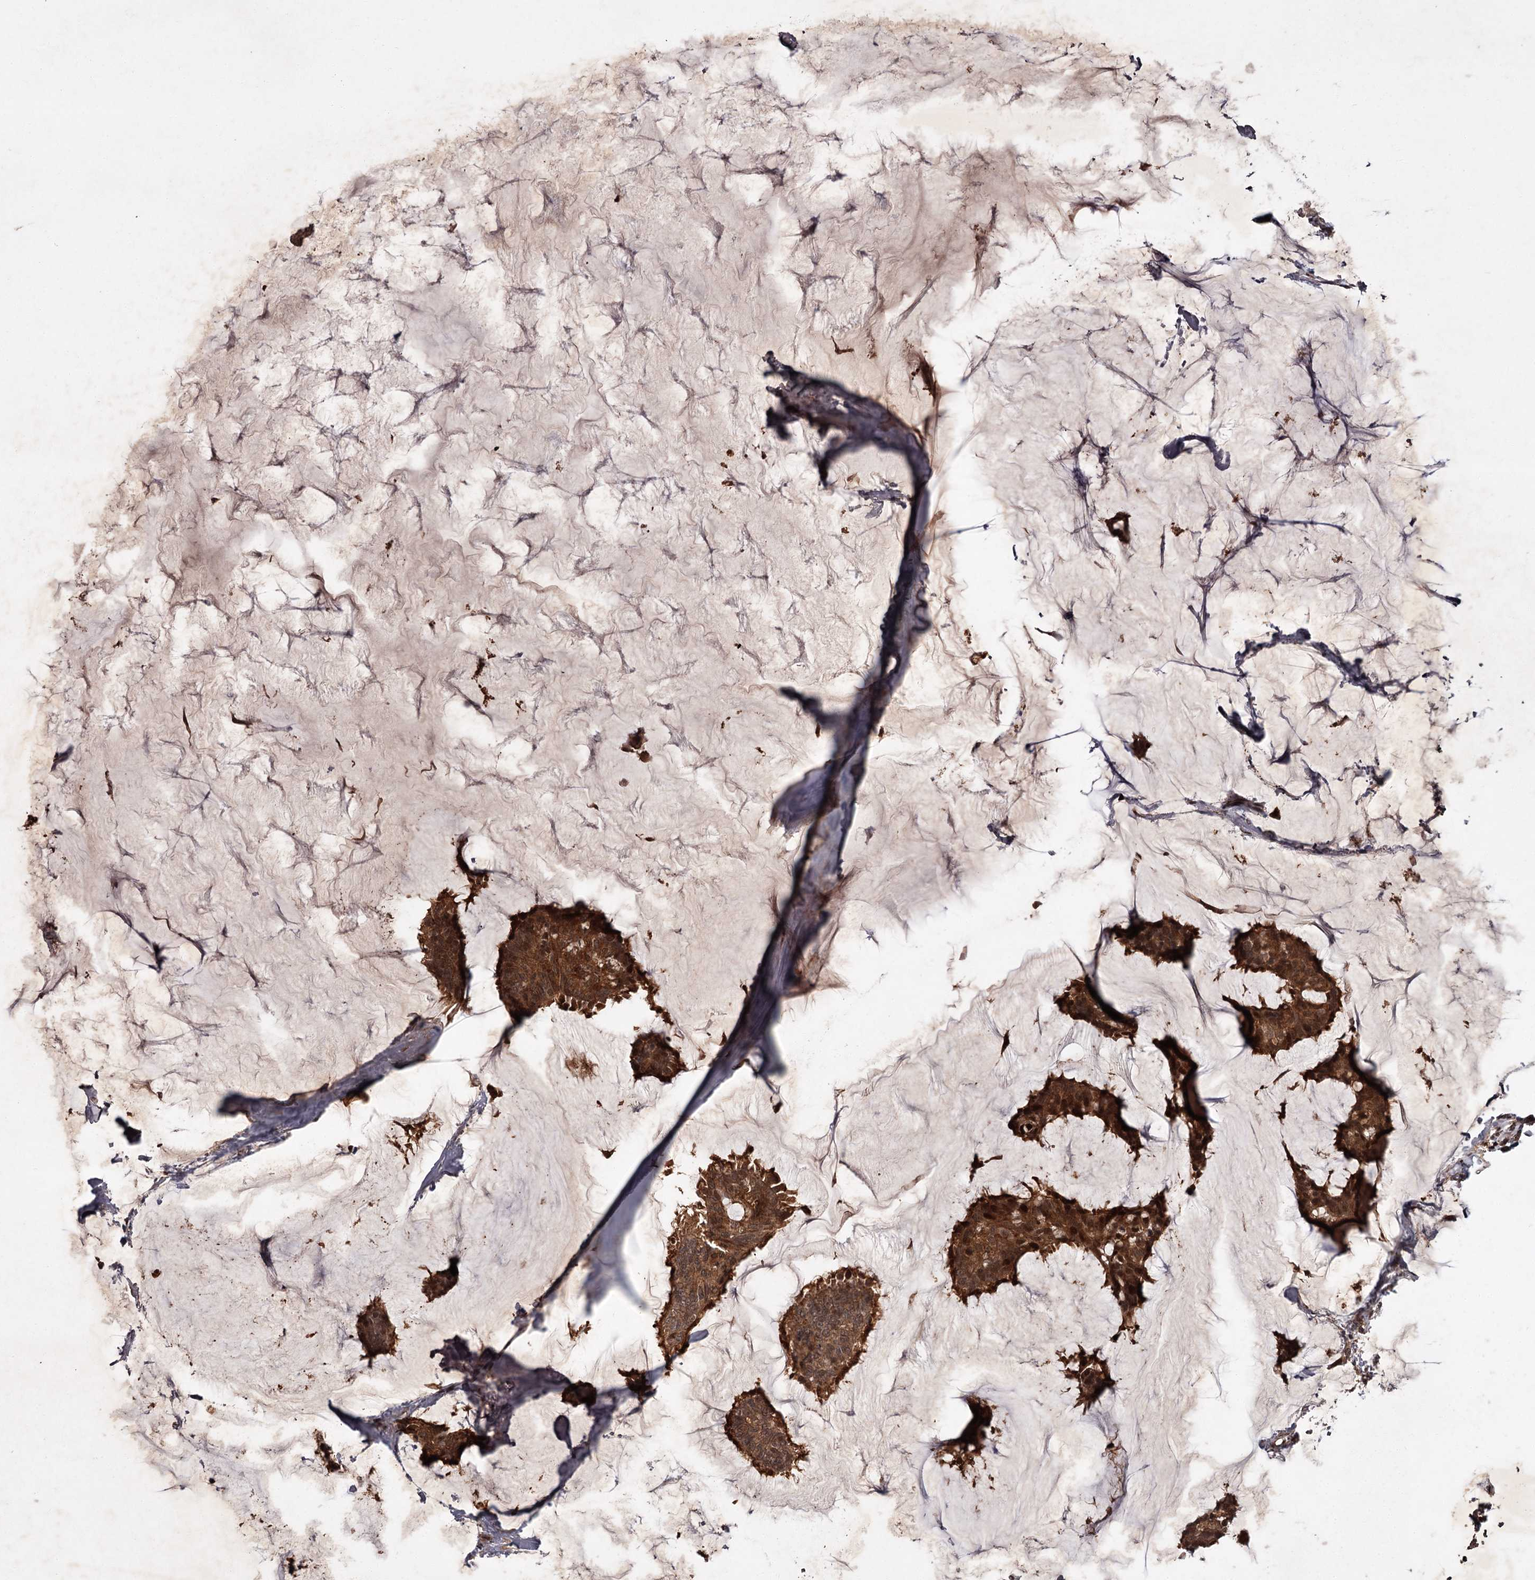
{"staining": {"intensity": "strong", "quantity": ">75%", "location": "cytoplasmic/membranous"}, "tissue": "breast cancer", "cell_type": "Tumor cells", "image_type": "cancer", "snomed": [{"axis": "morphology", "description": "Duct carcinoma"}, {"axis": "topography", "description": "Breast"}], "caption": "Immunohistochemistry of breast cancer reveals high levels of strong cytoplasmic/membranous staining in approximately >75% of tumor cells. The staining was performed using DAB, with brown indicating positive protein expression. Nuclei are stained blue with hematoxylin.", "gene": "TBC1D23", "patient": {"sex": "female", "age": 93}}